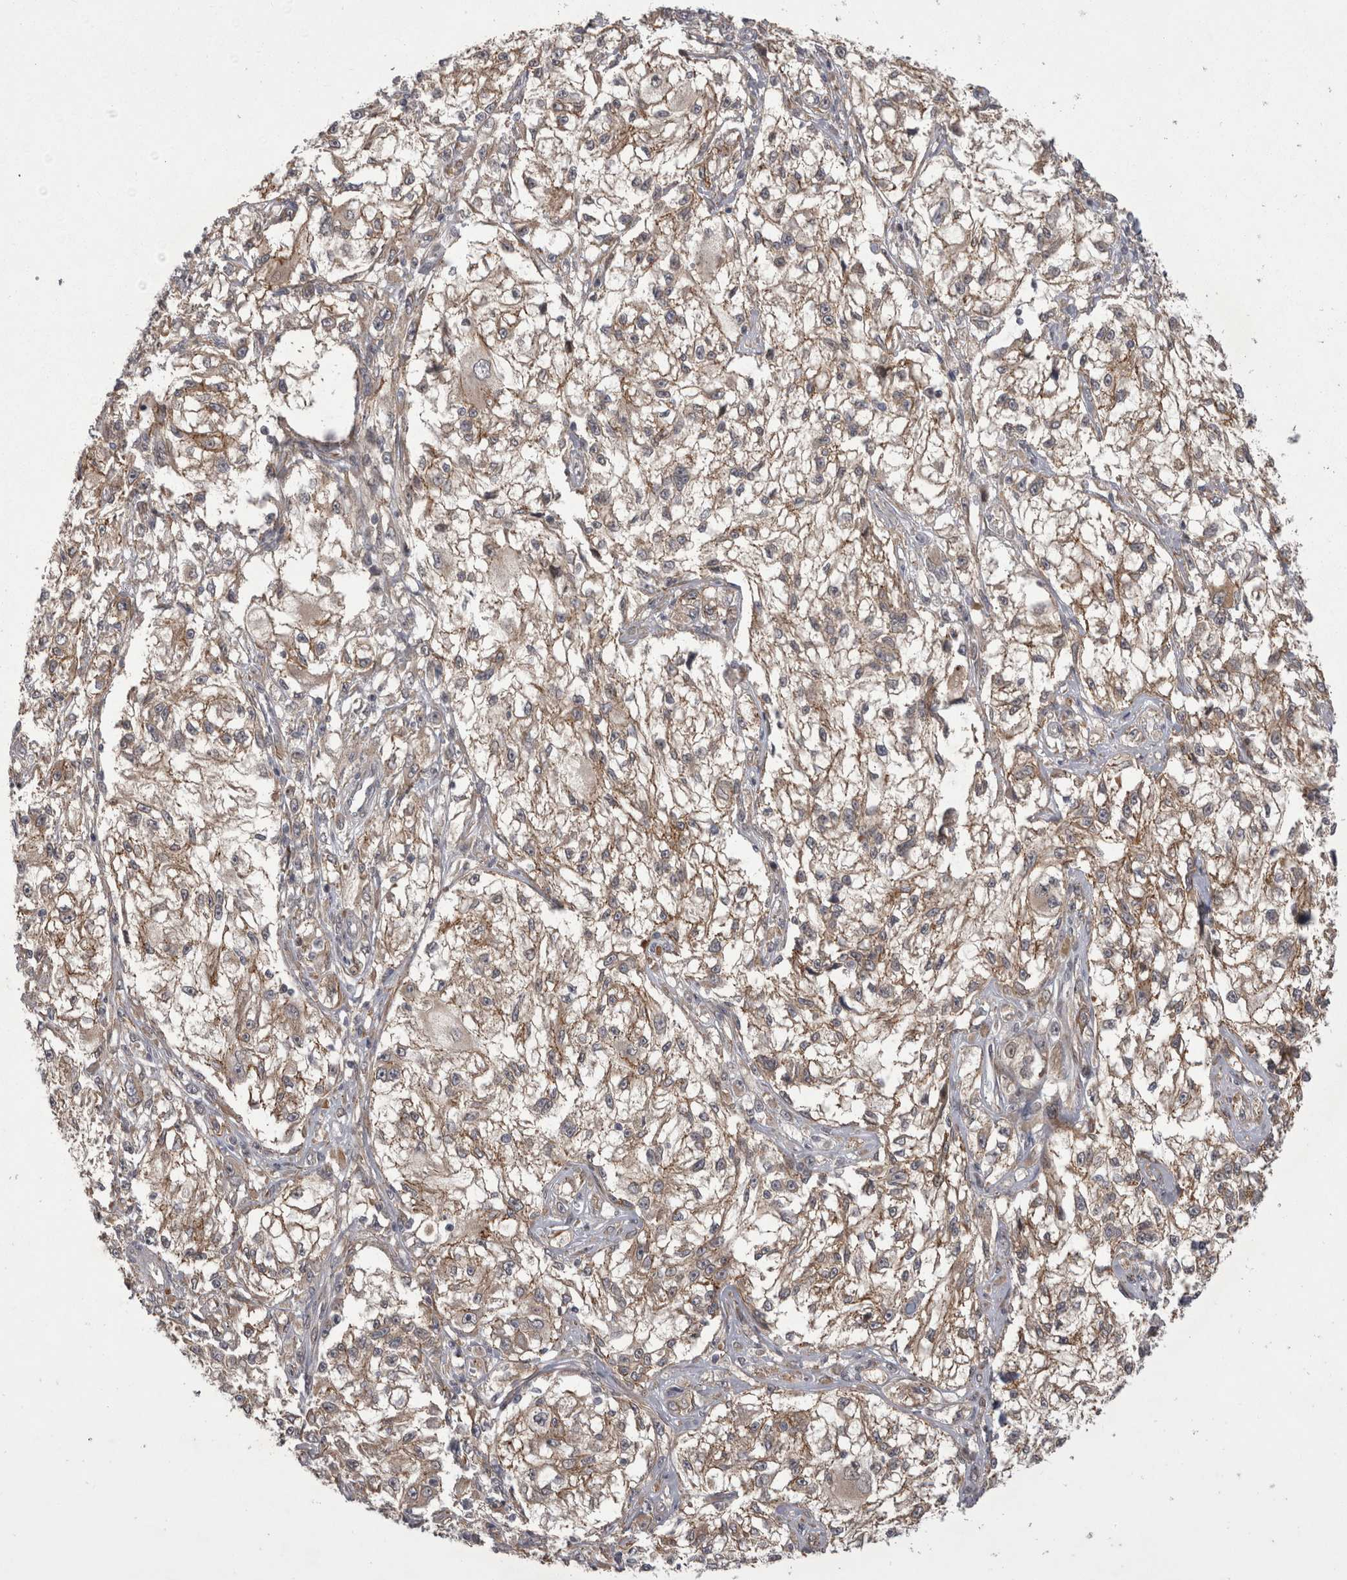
{"staining": {"intensity": "moderate", "quantity": ">75%", "location": "cytoplasmic/membranous"}, "tissue": "melanoma", "cell_type": "Tumor cells", "image_type": "cancer", "snomed": [{"axis": "morphology", "description": "Malignant melanoma, NOS"}, {"axis": "topography", "description": "Skin of head"}], "caption": "Protein expression analysis of human melanoma reveals moderate cytoplasmic/membranous staining in about >75% of tumor cells.", "gene": "NENF", "patient": {"sex": "male", "age": 83}}